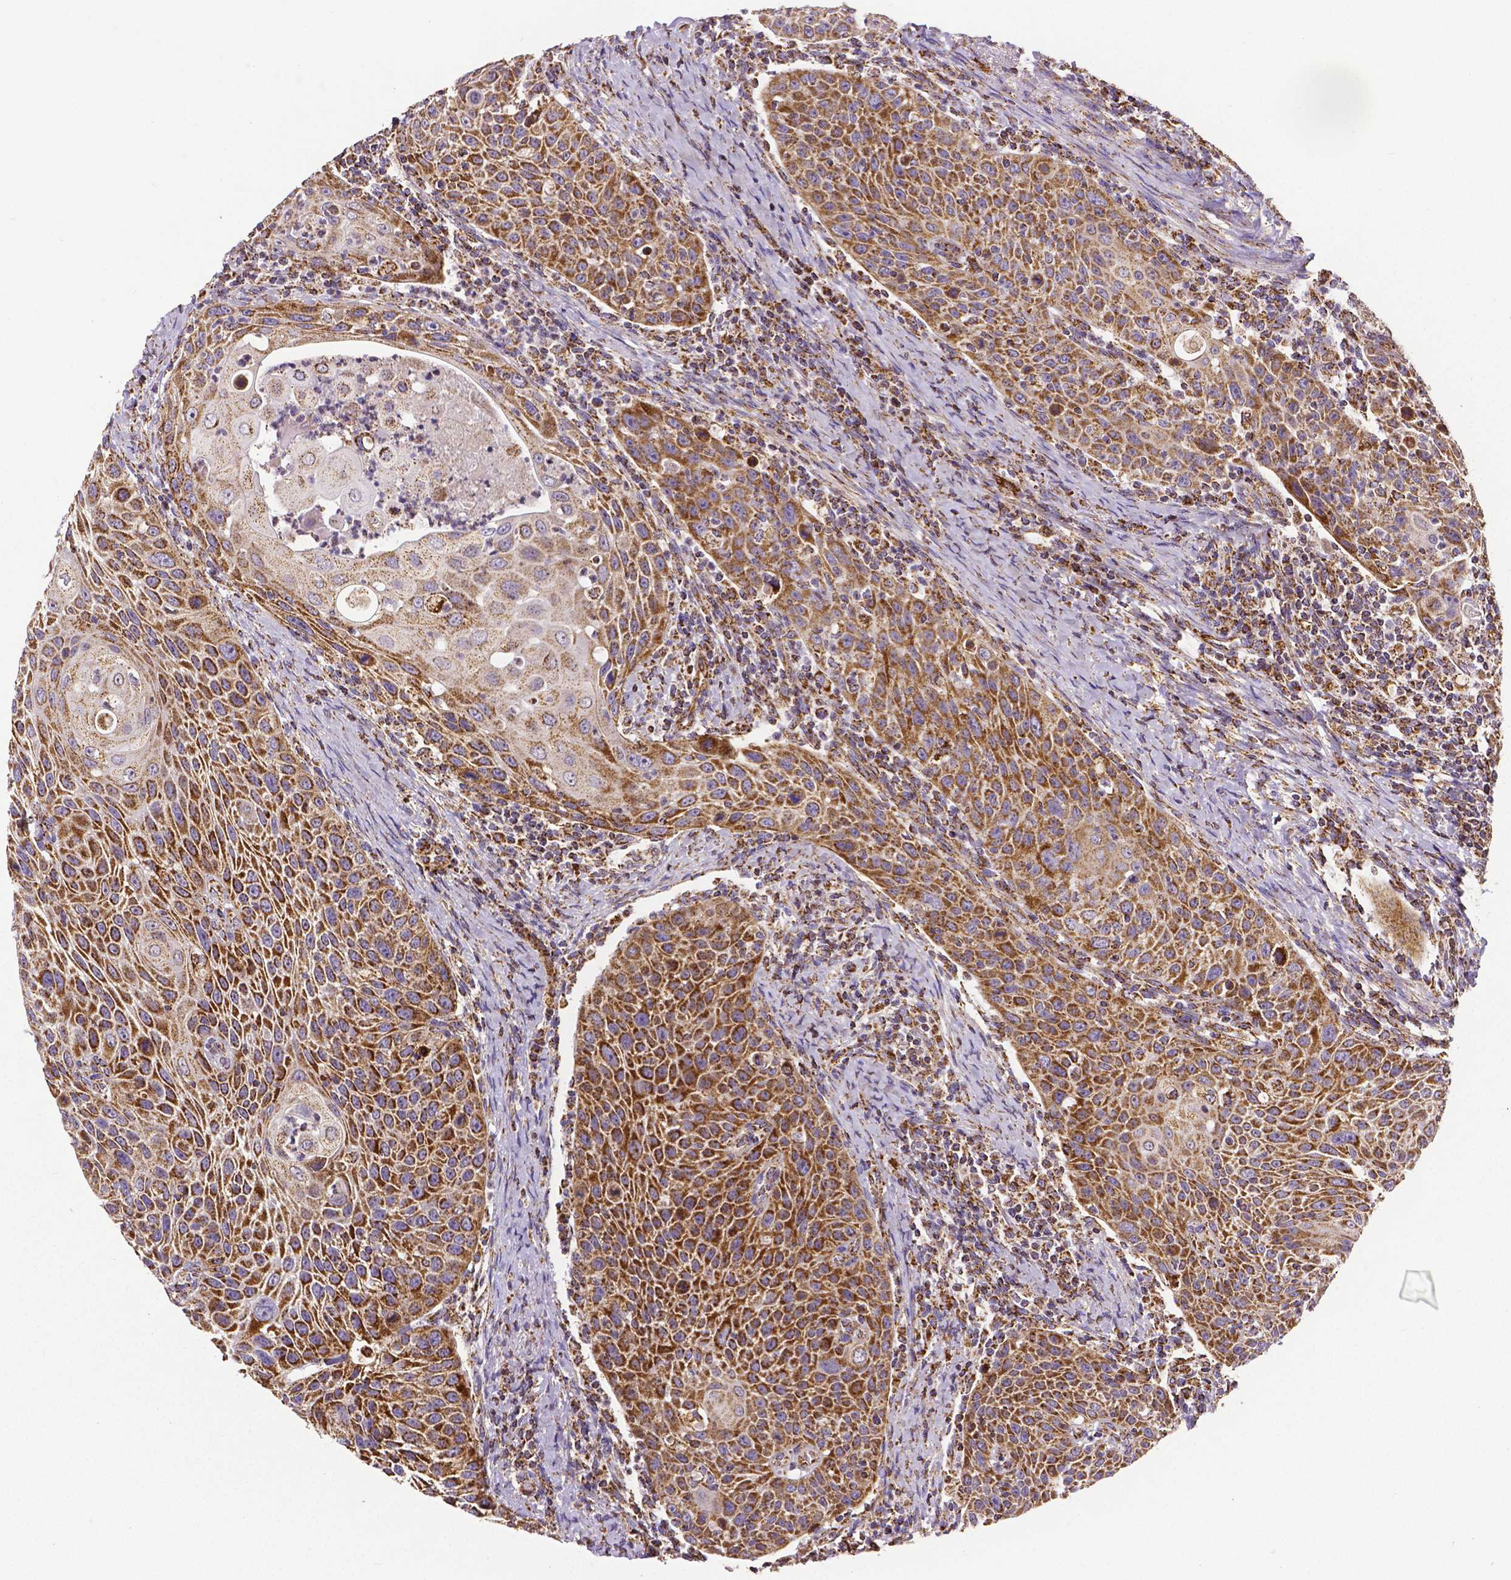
{"staining": {"intensity": "strong", "quantity": ">75%", "location": "cytoplasmic/membranous"}, "tissue": "head and neck cancer", "cell_type": "Tumor cells", "image_type": "cancer", "snomed": [{"axis": "morphology", "description": "Squamous cell carcinoma, NOS"}, {"axis": "topography", "description": "Head-Neck"}], "caption": "Tumor cells demonstrate strong cytoplasmic/membranous staining in about >75% of cells in head and neck cancer. Using DAB (brown) and hematoxylin (blue) stains, captured at high magnification using brightfield microscopy.", "gene": "MACC1", "patient": {"sex": "male", "age": 69}}